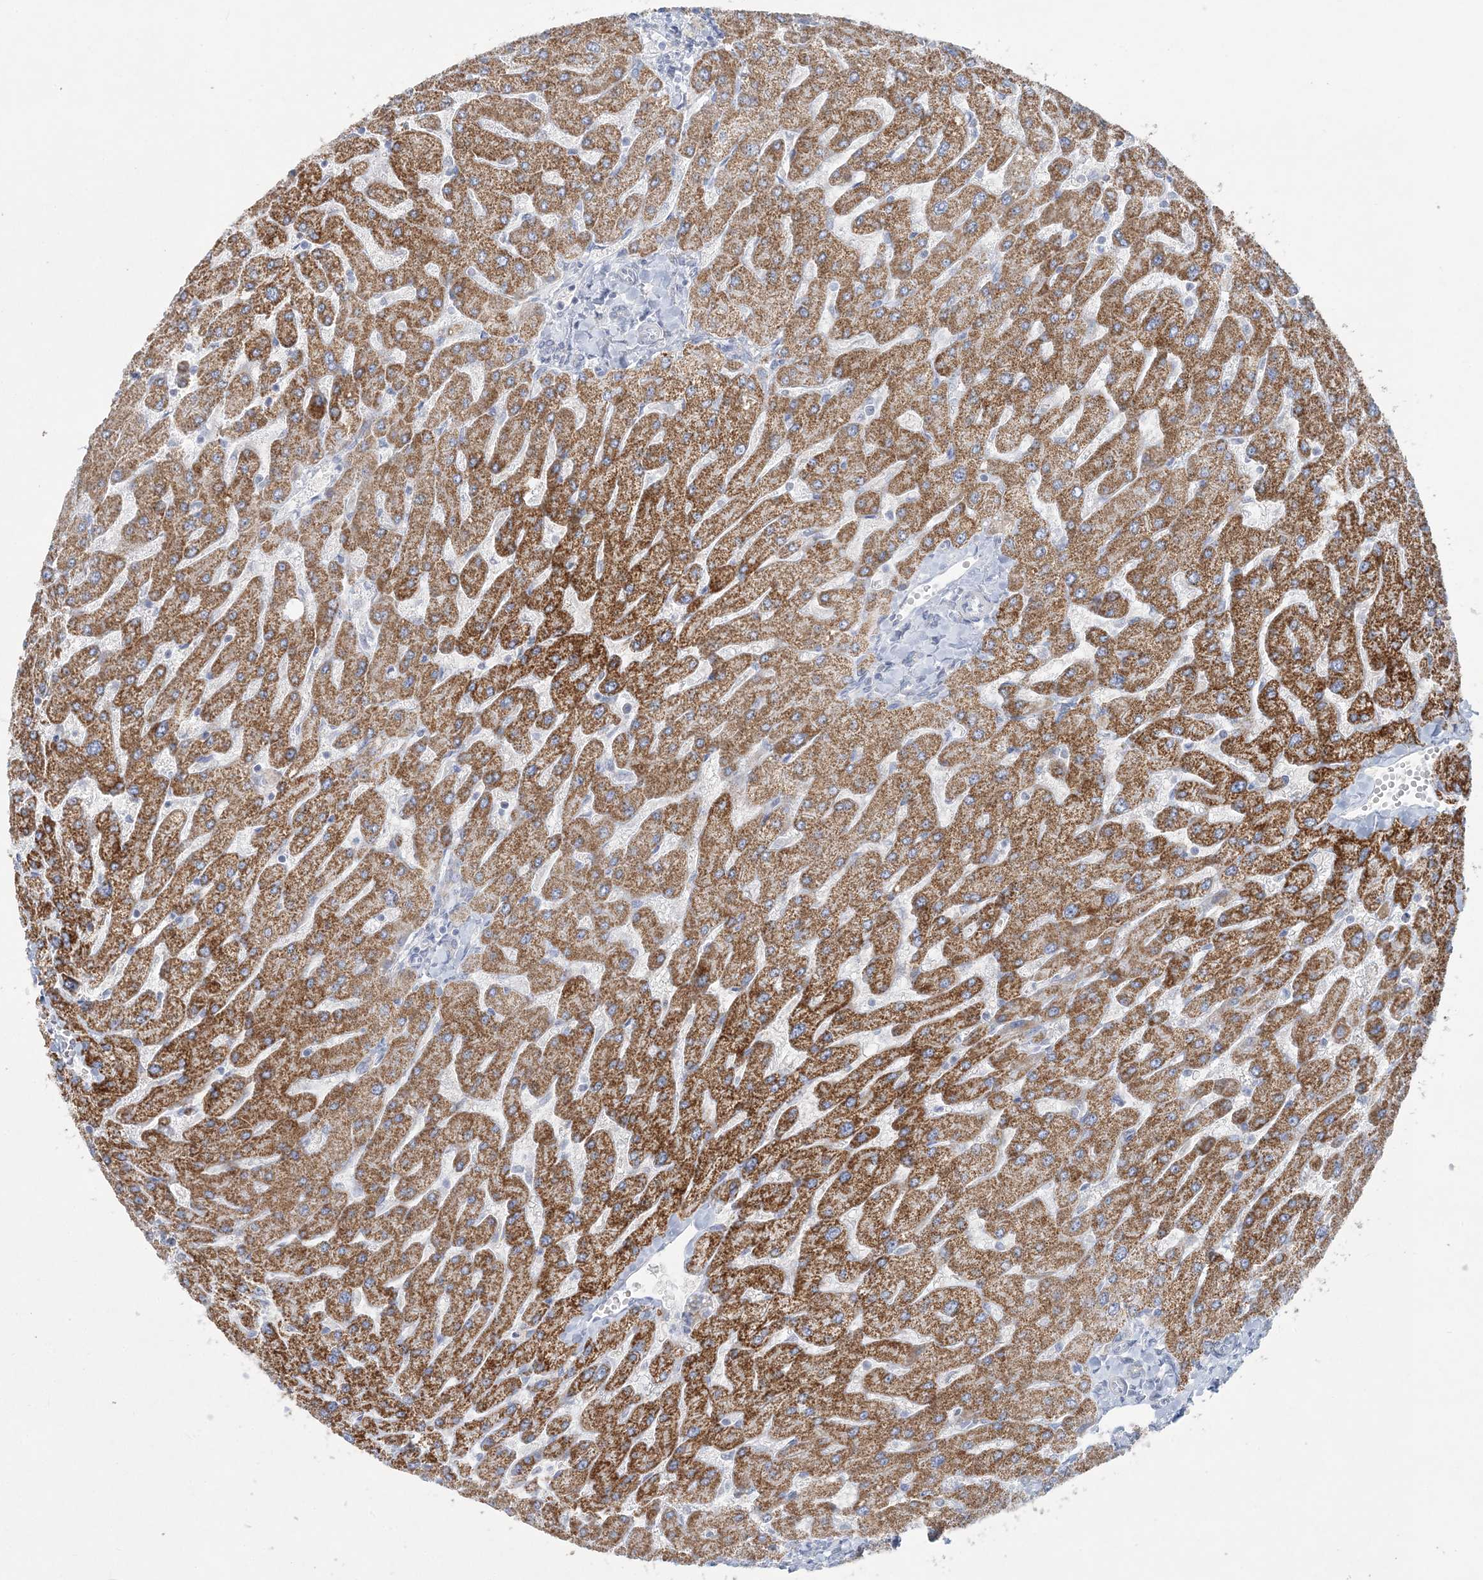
{"staining": {"intensity": "negative", "quantity": "none", "location": "none"}, "tissue": "liver", "cell_type": "Cholangiocytes", "image_type": "normal", "snomed": [{"axis": "morphology", "description": "Normal tissue, NOS"}, {"axis": "topography", "description": "Liver"}], "caption": "High power microscopy micrograph of an immunohistochemistry photomicrograph of normal liver, revealing no significant positivity in cholangiocytes.", "gene": "TBC1D7", "patient": {"sex": "male", "age": 55}}